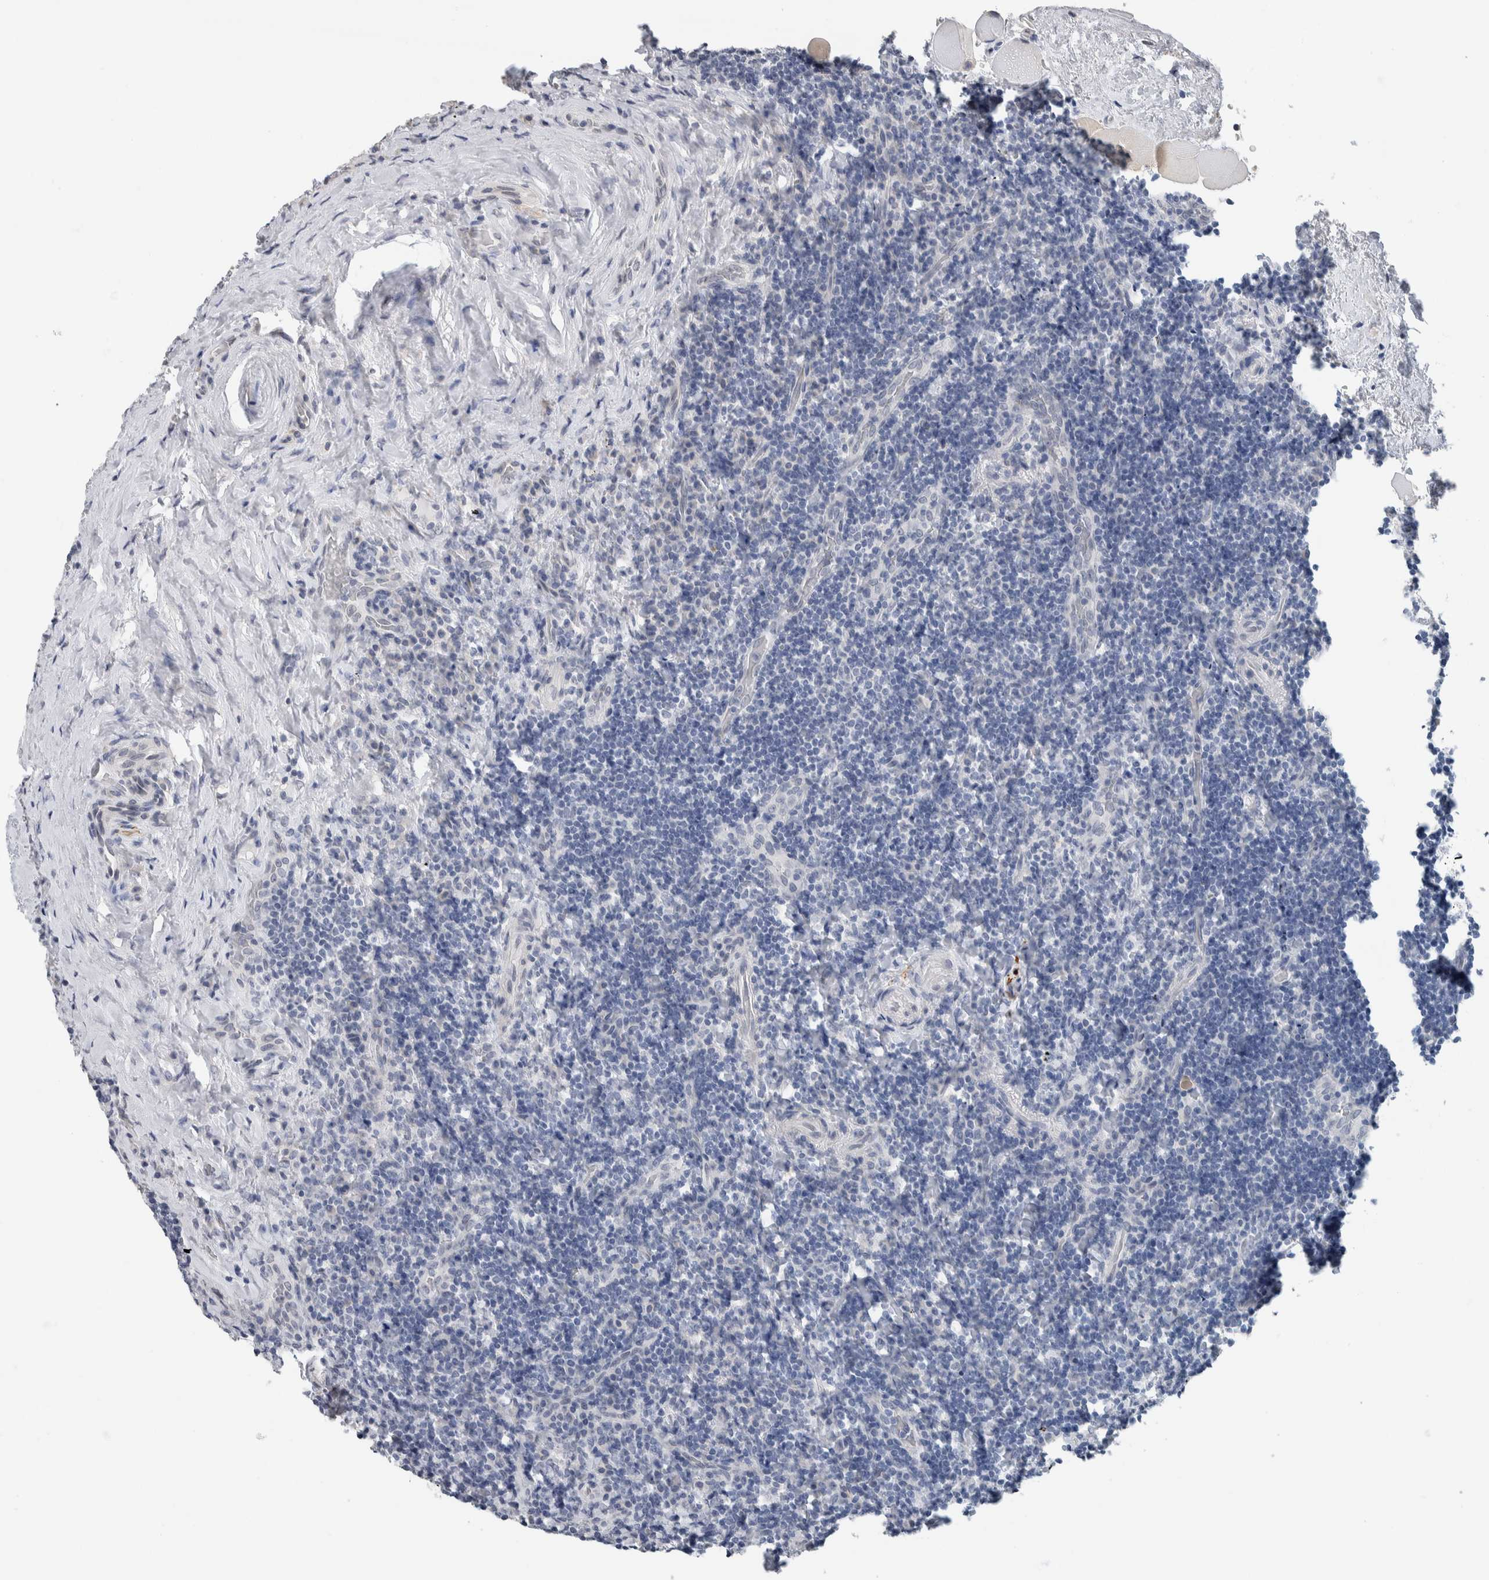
{"staining": {"intensity": "negative", "quantity": "none", "location": "none"}, "tissue": "lymphoma", "cell_type": "Tumor cells", "image_type": "cancer", "snomed": [{"axis": "morphology", "description": "Malignant lymphoma, non-Hodgkin's type, High grade"}, {"axis": "topography", "description": "Tonsil"}], "caption": "Tumor cells are negative for brown protein staining in high-grade malignant lymphoma, non-Hodgkin's type. (DAB immunohistochemistry visualized using brightfield microscopy, high magnification).", "gene": "NEFM", "patient": {"sex": "female", "age": 36}}